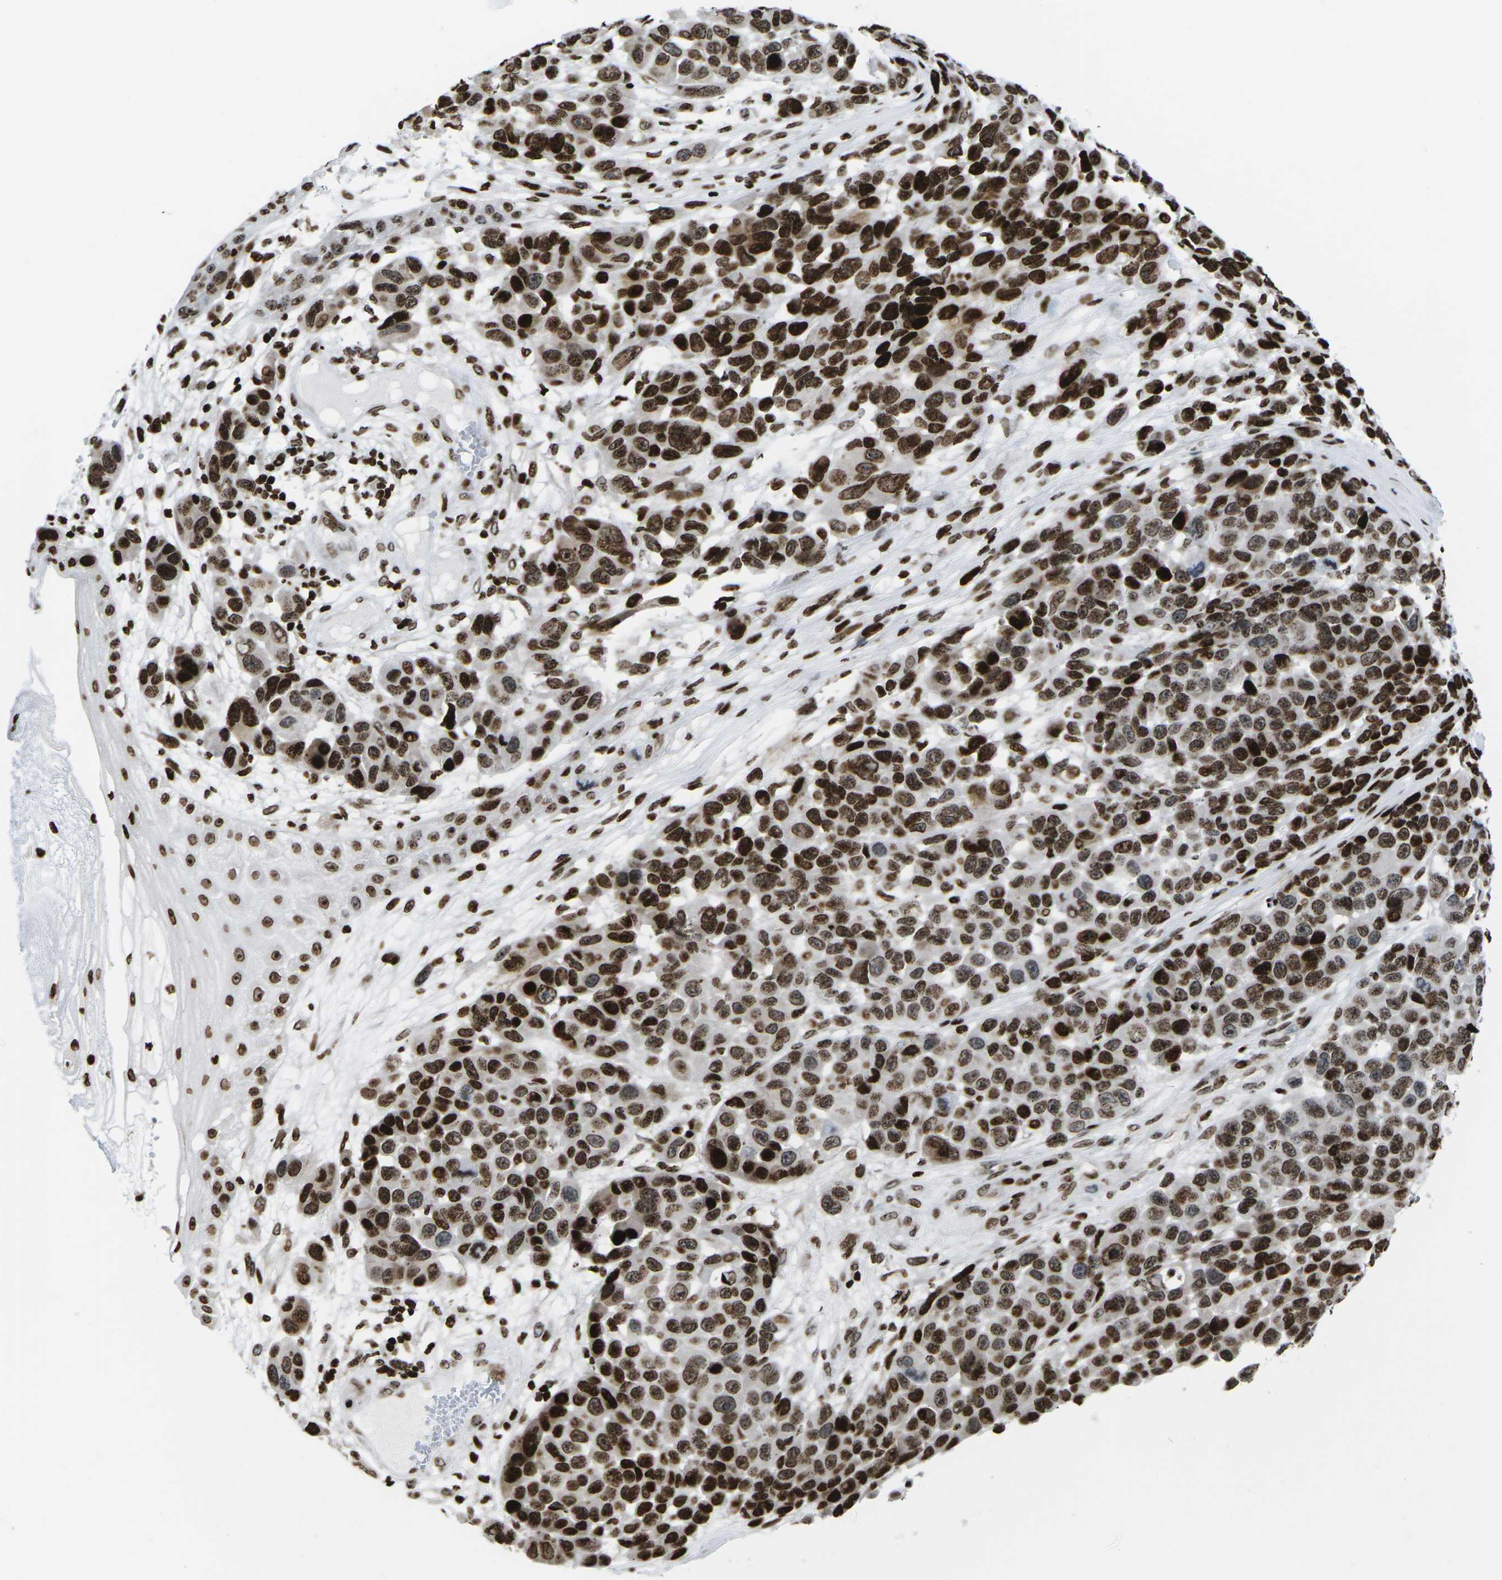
{"staining": {"intensity": "strong", "quantity": ">75%", "location": "nuclear"}, "tissue": "melanoma", "cell_type": "Tumor cells", "image_type": "cancer", "snomed": [{"axis": "morphology", "description": "Malignant melanoma, NOS"}, {"axis": "topography", "description": "Skin"}], "caption": "Tumor cells exhibit strong nuclear positivity in about >75% of cells in malignant melanoma.", "gene": "H1-4", "patient": {"sex": "male", "age": 53}}